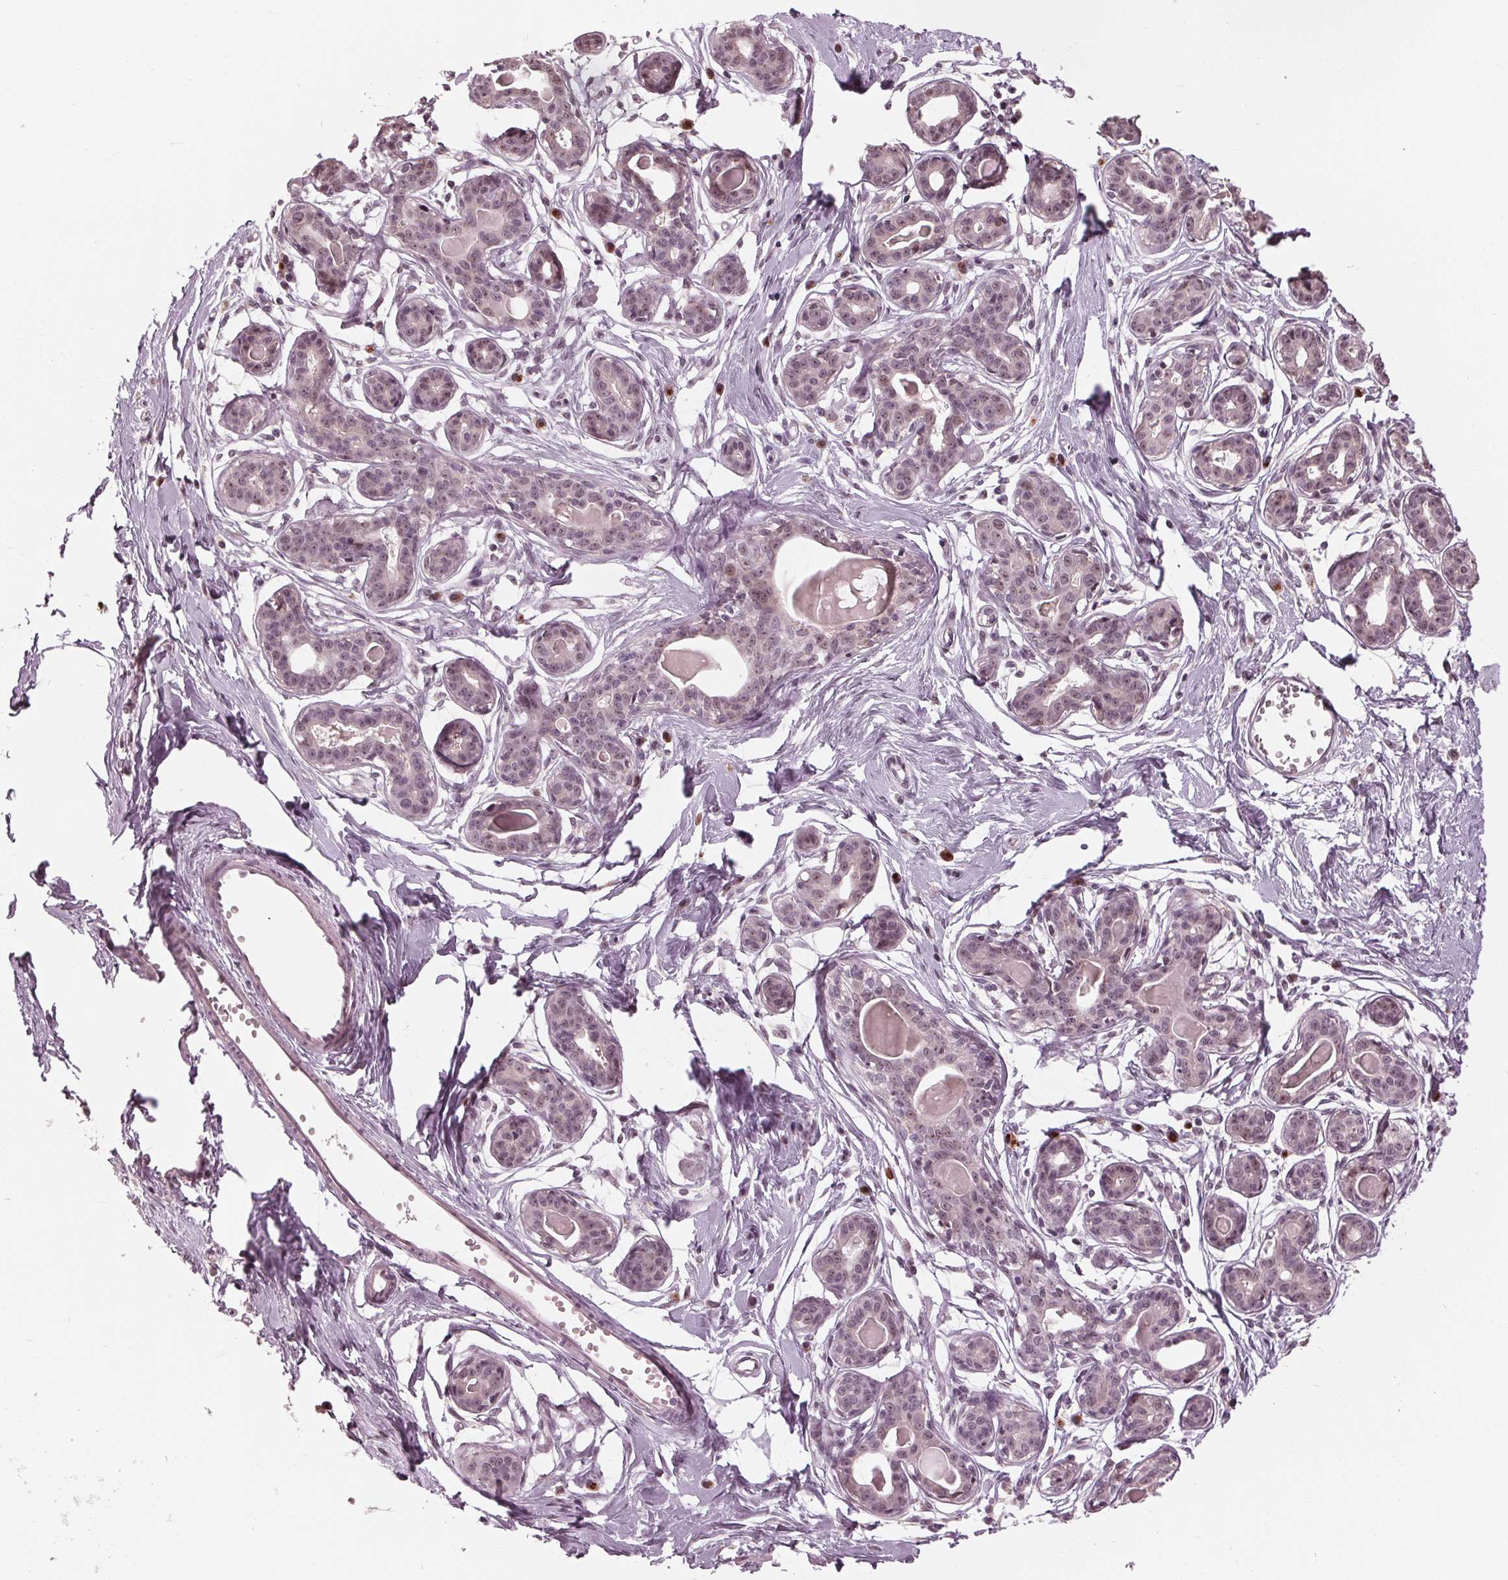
{"staining": {"intensity": "weak", "quantity": "25%-75%", "location": "nuclear"}, "tissue": "breast", "cell_type": "Adipocytes", "image_type": "normal", "snomed": [{"axis": "morphology", "description": "Normal tissue, NOS"}, {"axis": "topography", "description": "Breast"}], "caption": "The photomicrograph exhibits immunohistochemical staining of normal breast. There is weak nuclear positivity is identified in approximately 25%-75% of adipocytes.", "gene": "SLX4", "patient": {"sex": "female", "age": 45}}